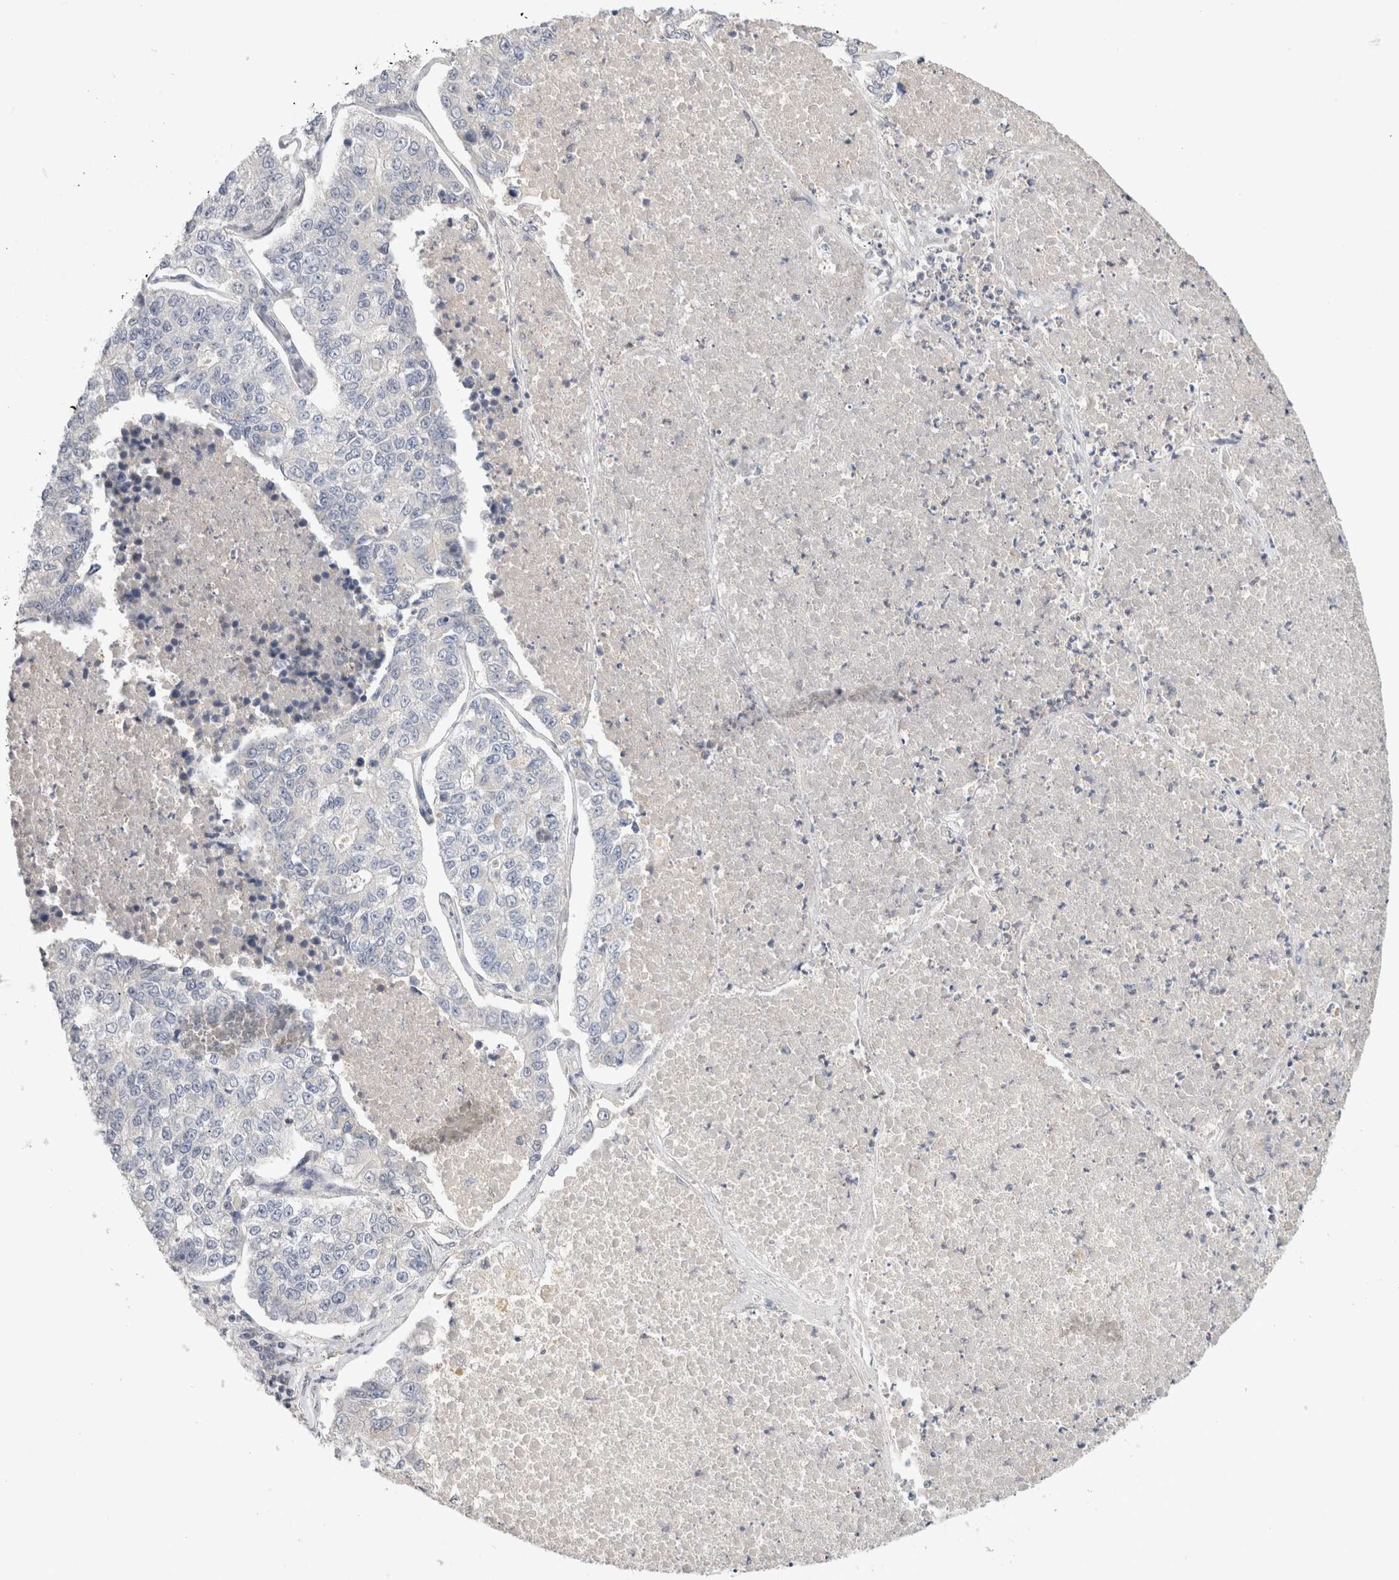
{"staining": {"intensity": "negative", "quantity": "none", "location": "none"}, "tissue": "lung cancer", "cell_type": "Tumor cells", "image_type": "cancer", "snomed": [{"axis": "morphology", "description": "Adenocarcinoma, NOS"}, {"axis": "topography", "description": "Lung"}], "caption": "Tumor cells are negative for protein expression in human lung cancer.", "gene": "MPP2", "patient": {"sex": "male", "age": 49}}